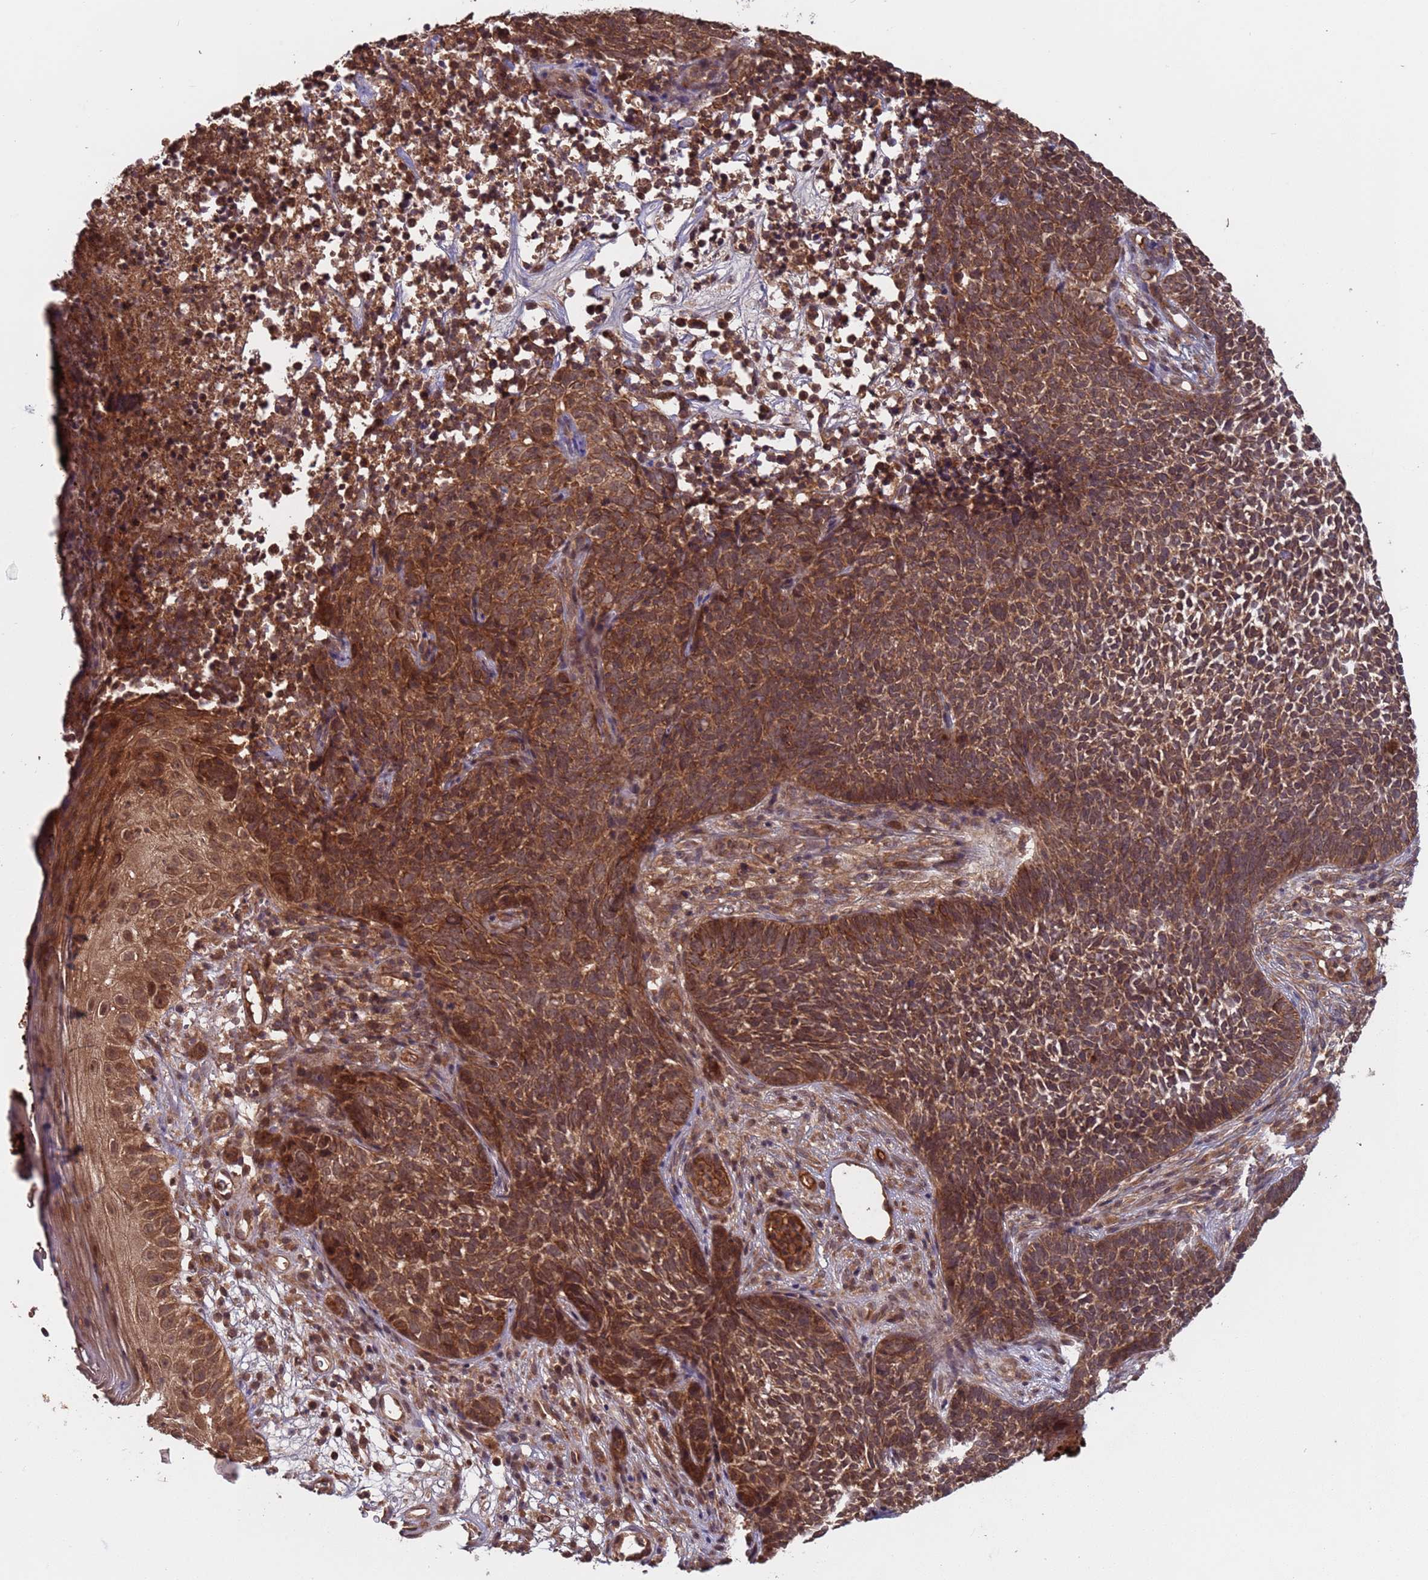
{"staining": {"intensity": "strong", "quantity": ">75%", "location": "cytoplasmic/membranous"}, "tissue": "skin cancer", "cell_type": "Tumor cells", "image_type": "cancer", "snomed": [{"axis": "morphology", "description": "Basal cell carcinoma"}, {"axis": "topography", "description": "Skin"}], "caption": "Protein staining exhibits strong cytoplasmic/membranous expression in approximately >75% of tumor cells in skin basal cell carcinoma.", "gene": "ERI1", "patient": {"sex": "female", "age": 84}}